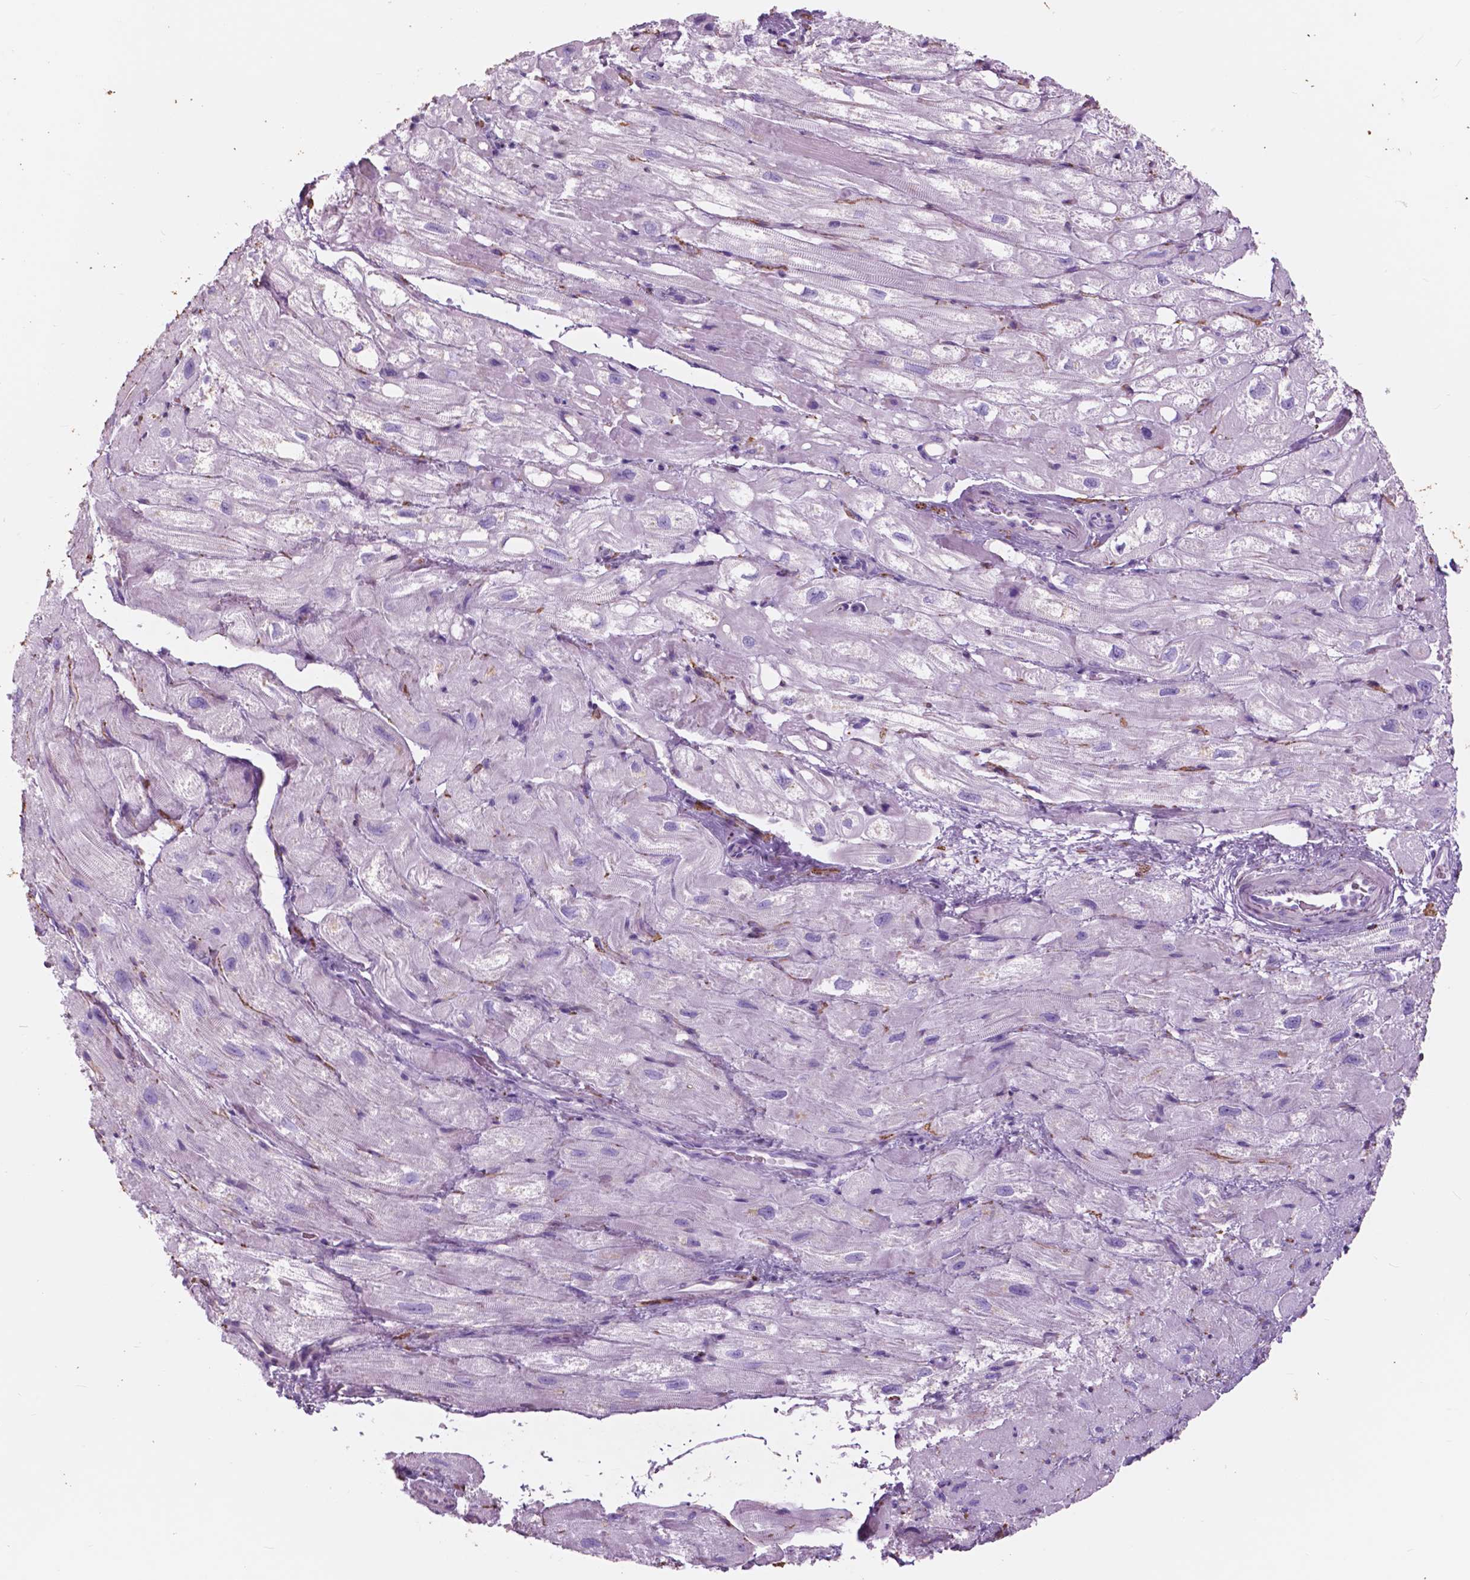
{"staining": {"intensity": "negative", "quantity": "none", "location": "none"}, "tissue": "heart muscle", "cell_type": "Cardiomyocytes", "image_type": "normal", "snomed": [{"axis": "morphology", "description": "Normal tissue, NOS"}, {"axis": "topography", "description": "Heart"}], "caption": "Heart muscle was stained to show a protein in brown. There is no significant expression in cardiomyocytes. (DAB (3,3'-diaminobenzidine) immunohistochemistry (IHC) with hematoxylin counter stain).", "gene": "FXYD2", "patient": {"sex": "female", "age": 69}}